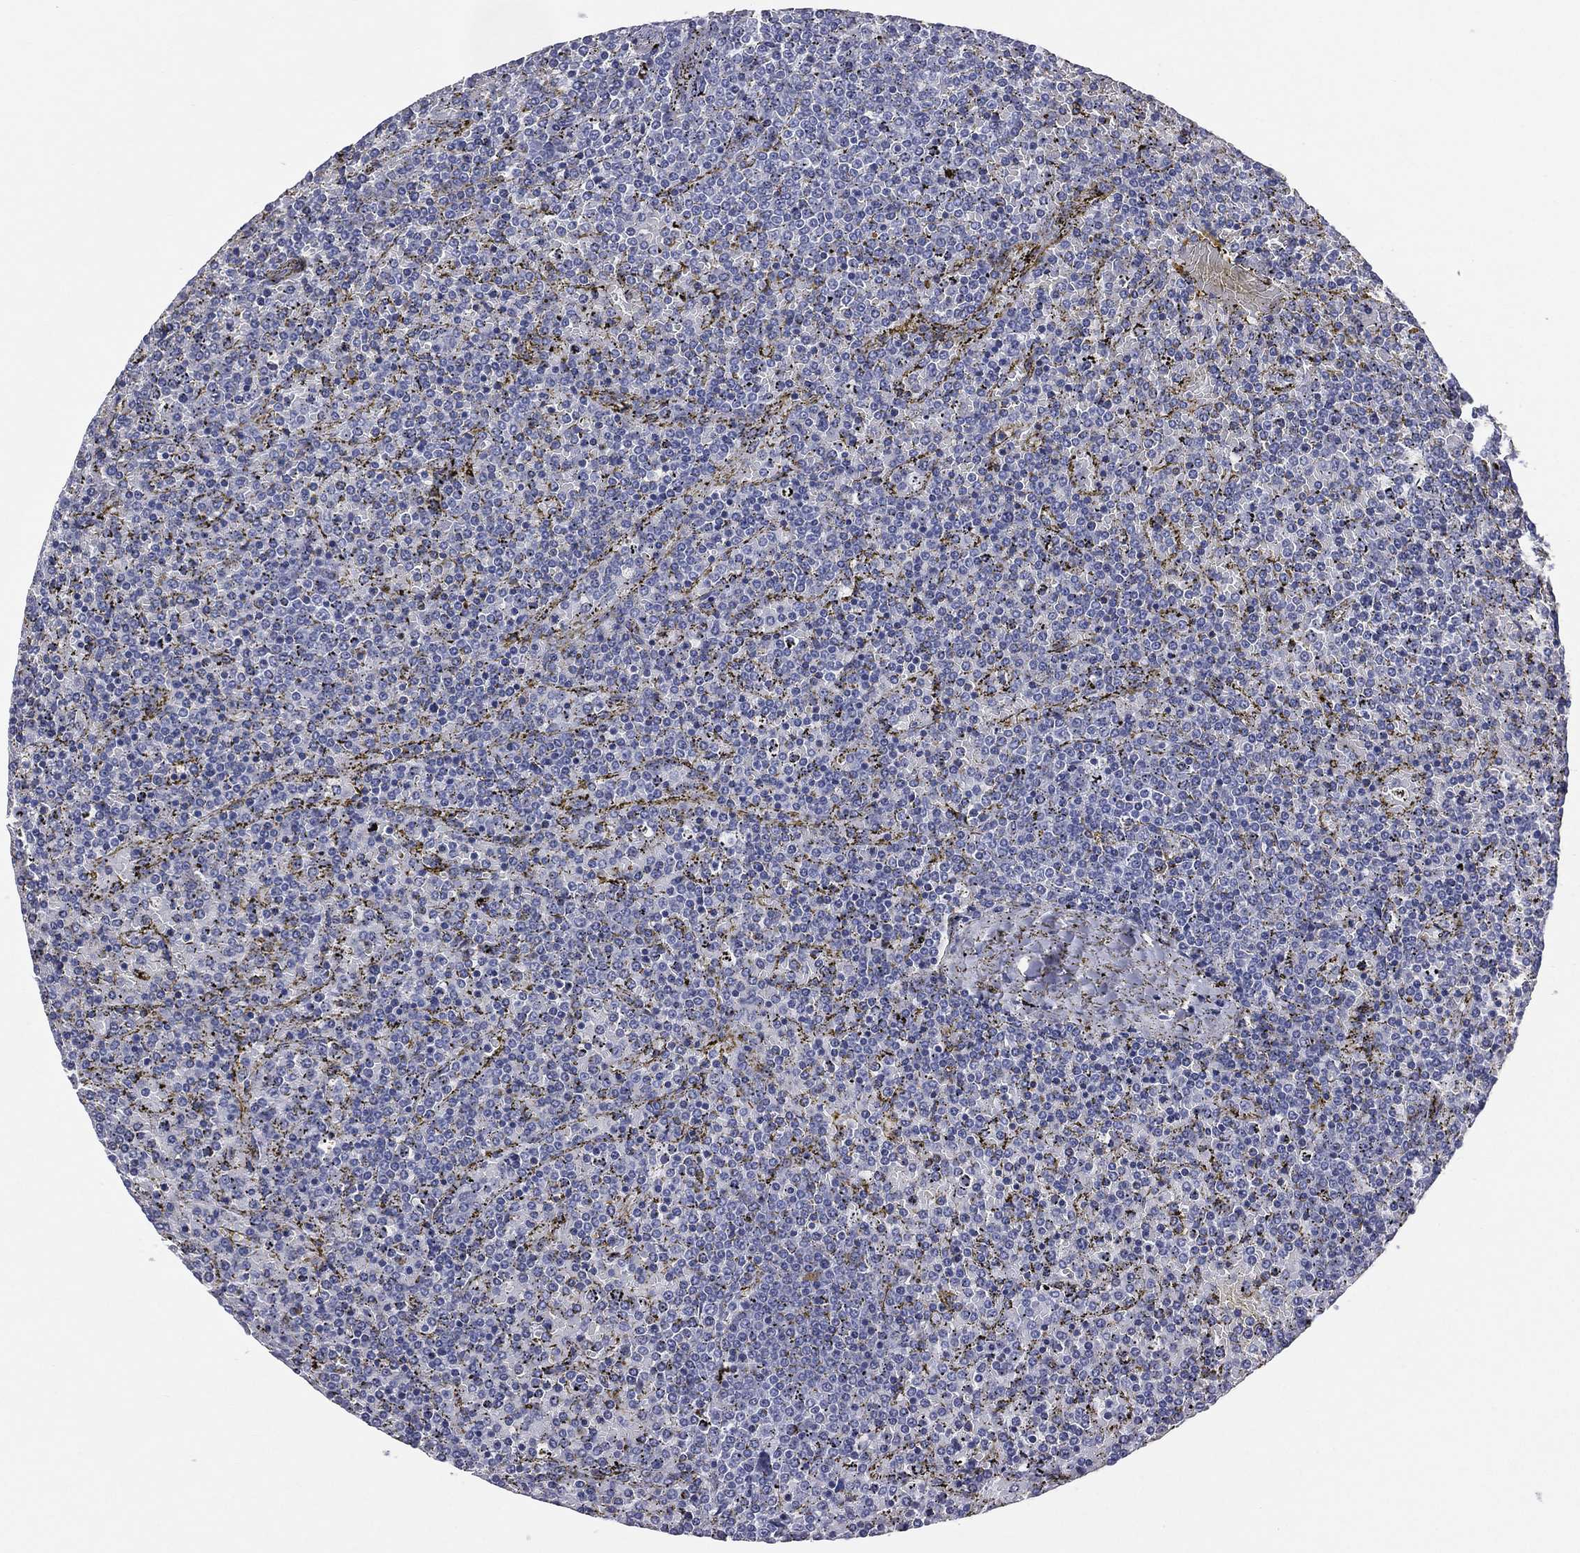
{"staining": {"intensity": "negative", "quantity": "none", "location": "none"}, "tissue": "lymphoma", "cell_type": "Tumor cells", "image_type": "cancer", "snomed": [{"axis": "morphology", "description": "Malignant lymphoma, non-Hodgkin's type, Low grade"}, {"axis": "topography", "description": "Spleen"}], "caption": "The image displays no staining of tumor cells in low-grade malignant lymphoma, non-Hodgkin's type.", "gene": "MLN", "patient": {"sex": "female", "age": 77}}